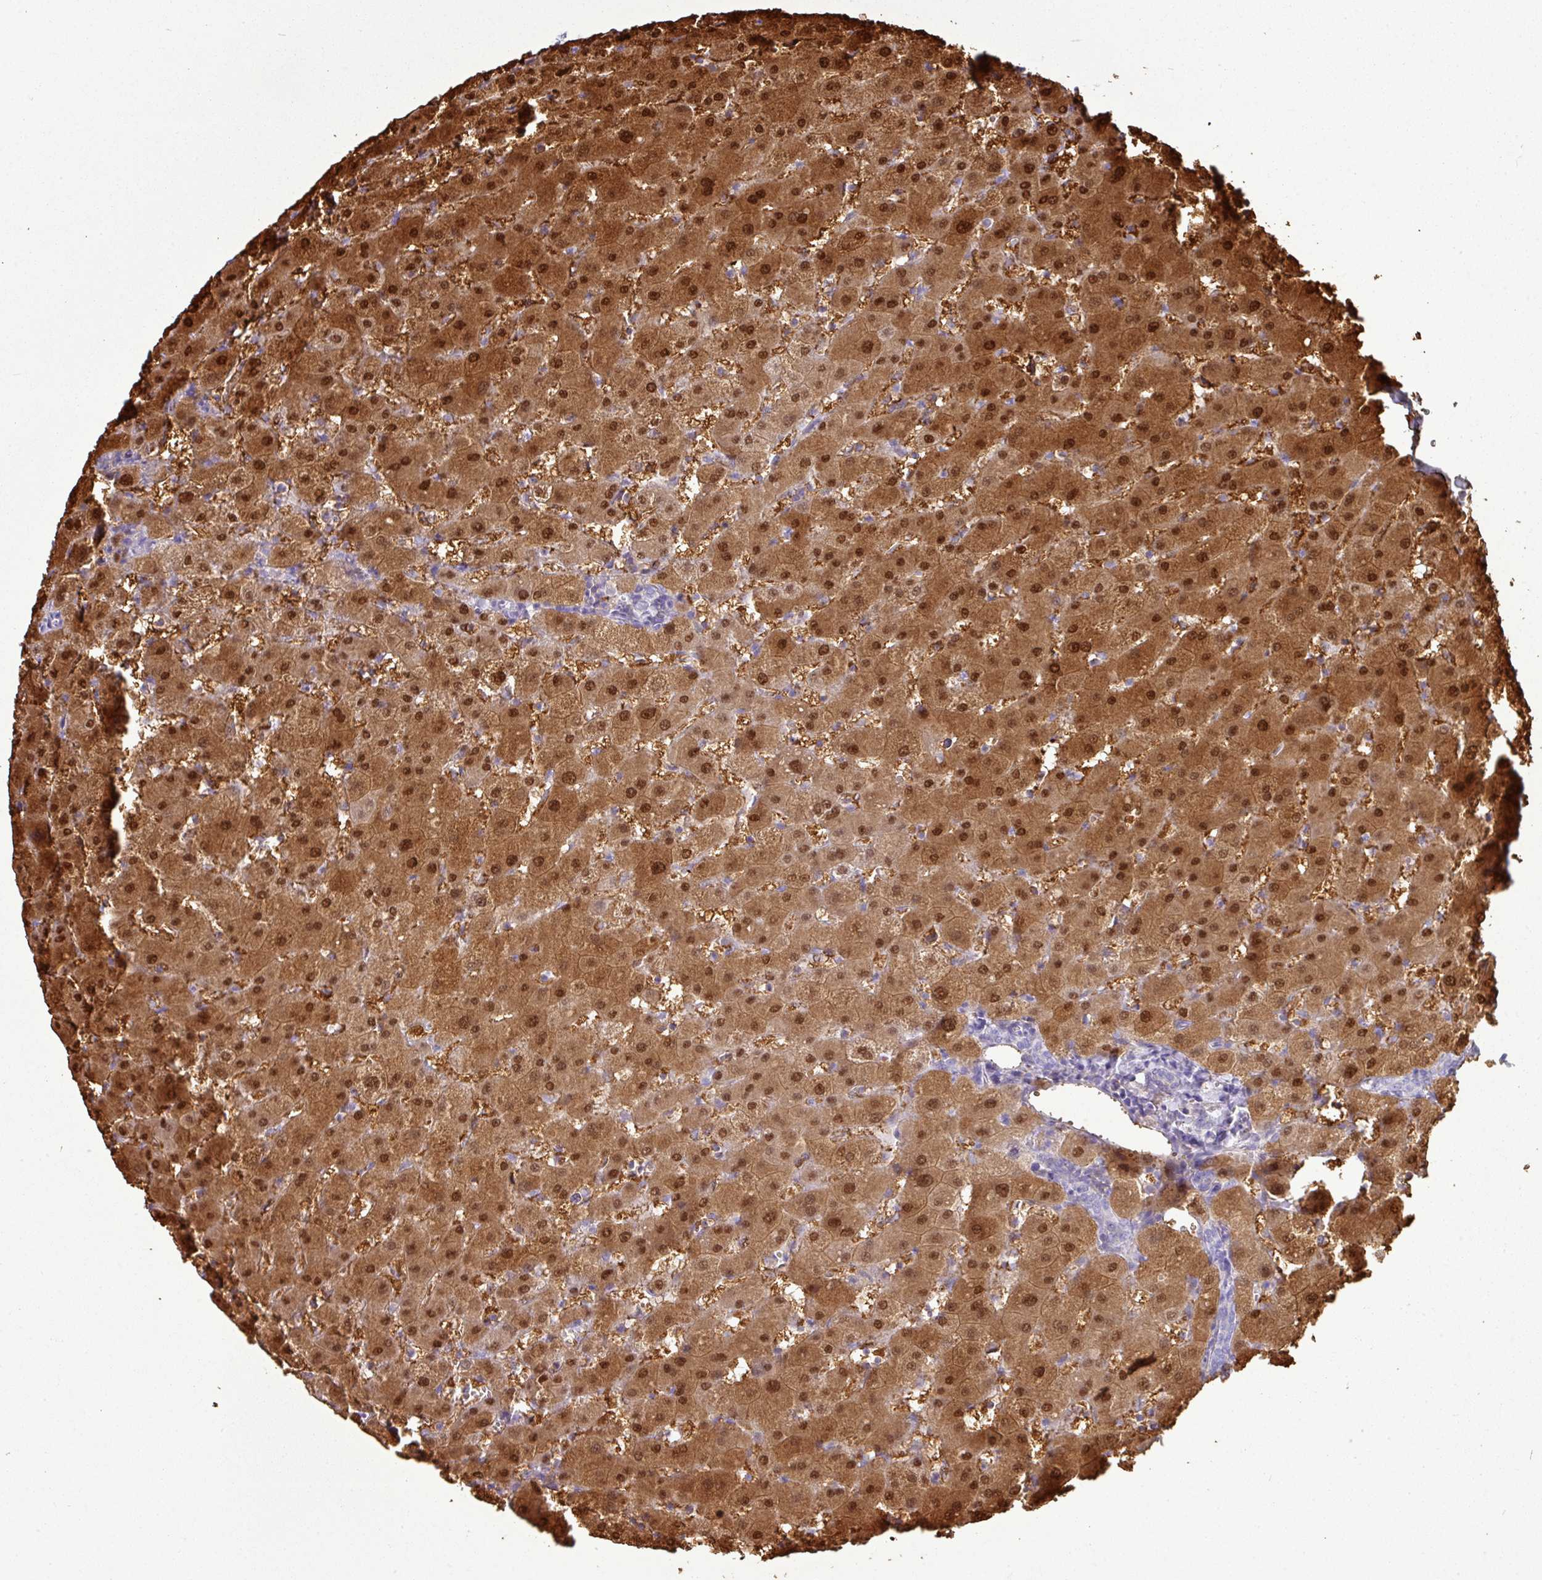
{"staining": {"intensity": "negative", "quantity": "none", "location": "none"}, "tissue": "liver", "cell_type": "Cholangiocytes", "image_type": "normal", "snomed": [{"axis": "morphology", "description": "Normal tissue, NOS"}, {"axis": "topography", "description": "Liver"}], "caption": "This is a photomicrograph of immunohistochemistry (IHC) staining of benign liver, which shows no positivity in cholangiocytes.", "gene": "GSTA1", "patient": {"sex": "female", "age": 63}}